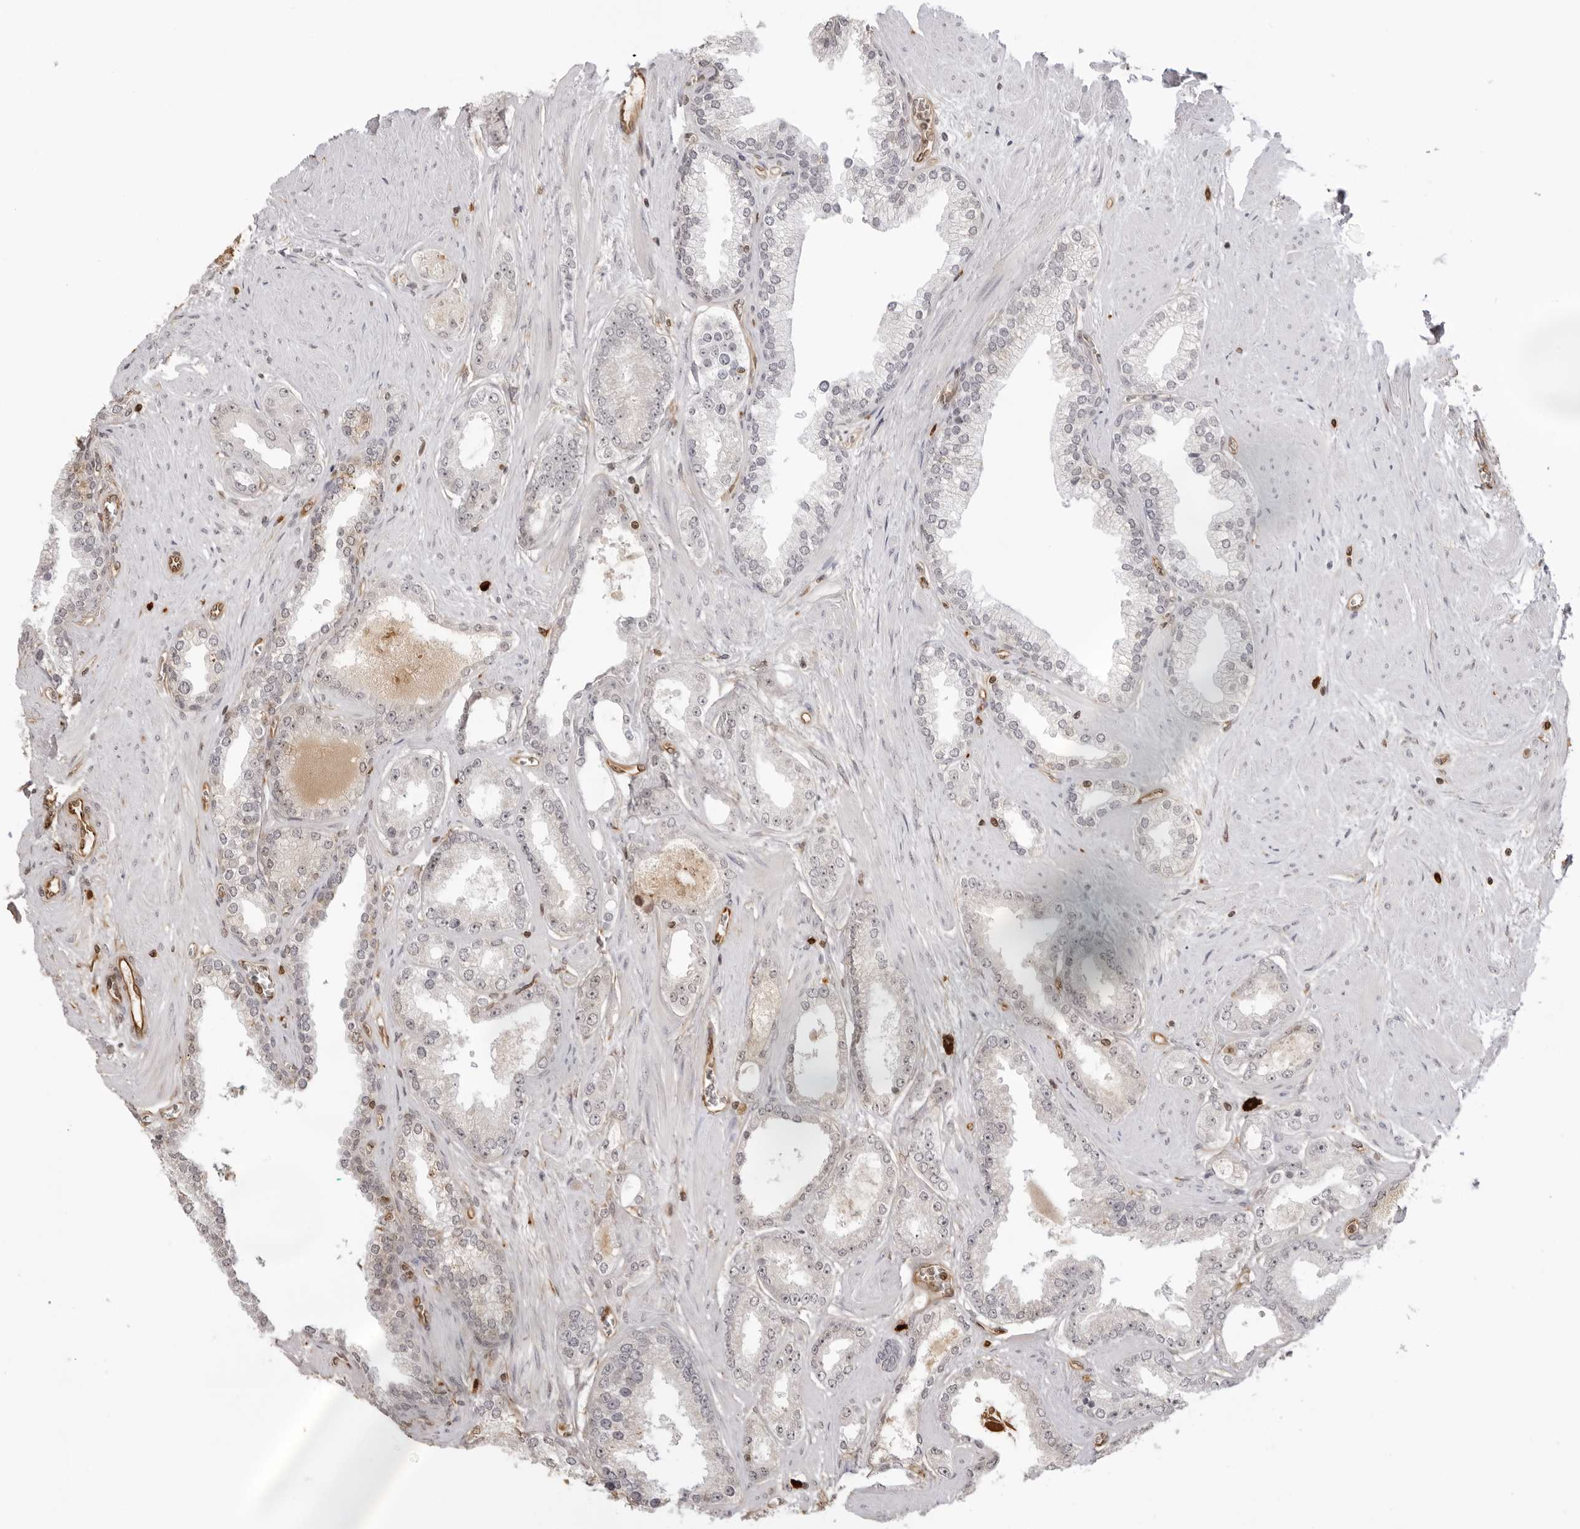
{"staining": {"intensity": "negative", "quantity": "none", "location": "none"}, "tissue": "prostate cancer", "cell_type": "Tumor cells", "image_type": "cancer", "snomed": [{"axis": "morphology", "description": "Adenocarcinoma, Low grade"}, {"axis": "topography", "description": "Prostate"}], "caption": "The histopathology image shows no staining of tumor cells in adenocarcinoma (low-grade) (prostate).", "gene": "DYNLT5", "patient": {"sex": "male", "age": 62}}